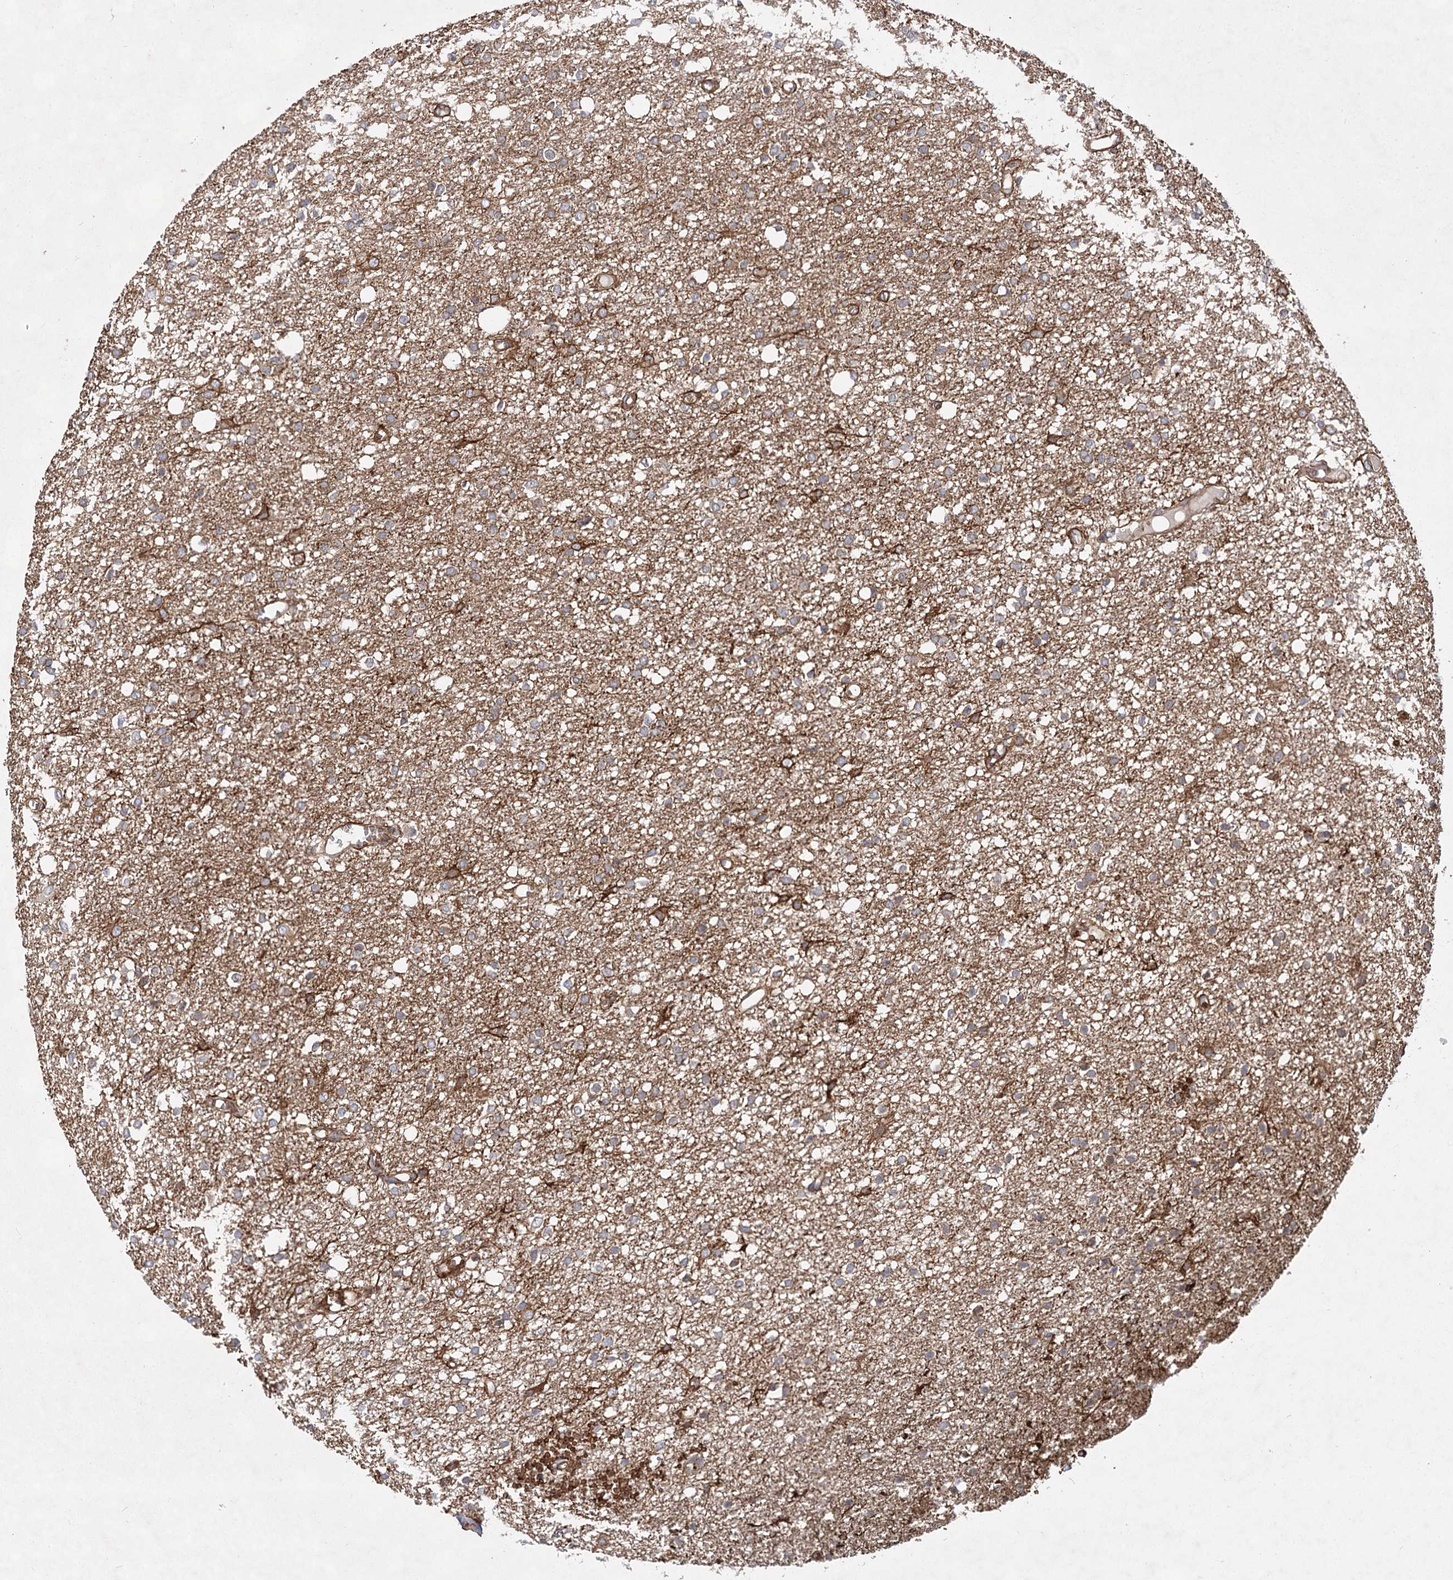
{"staining": {"intensity": "strong", "quantity": "25%-75%", "location": "cytoplasmic/membranous"}, "tissue": "glioma", "cell_type": "Tumor cells", "image_type": "cancer", "snomed": [{"axis": "morphology", "description": "Glioma, malignant, High grade"}, {"axis": "topography", "description": "Brain"}], "caption": "An image of human glioma stained for a protein shows strong cytoplasmic/membranous brown staining in tumor cells. The staining was performed using DAB (3,3'-diaminobenzidine), with brown indicating positive protein expression. Nuclei are stained blue with hematoxylin.", "gene": "IQSEC1", "patient": {"sex": "female", "age": 59}}